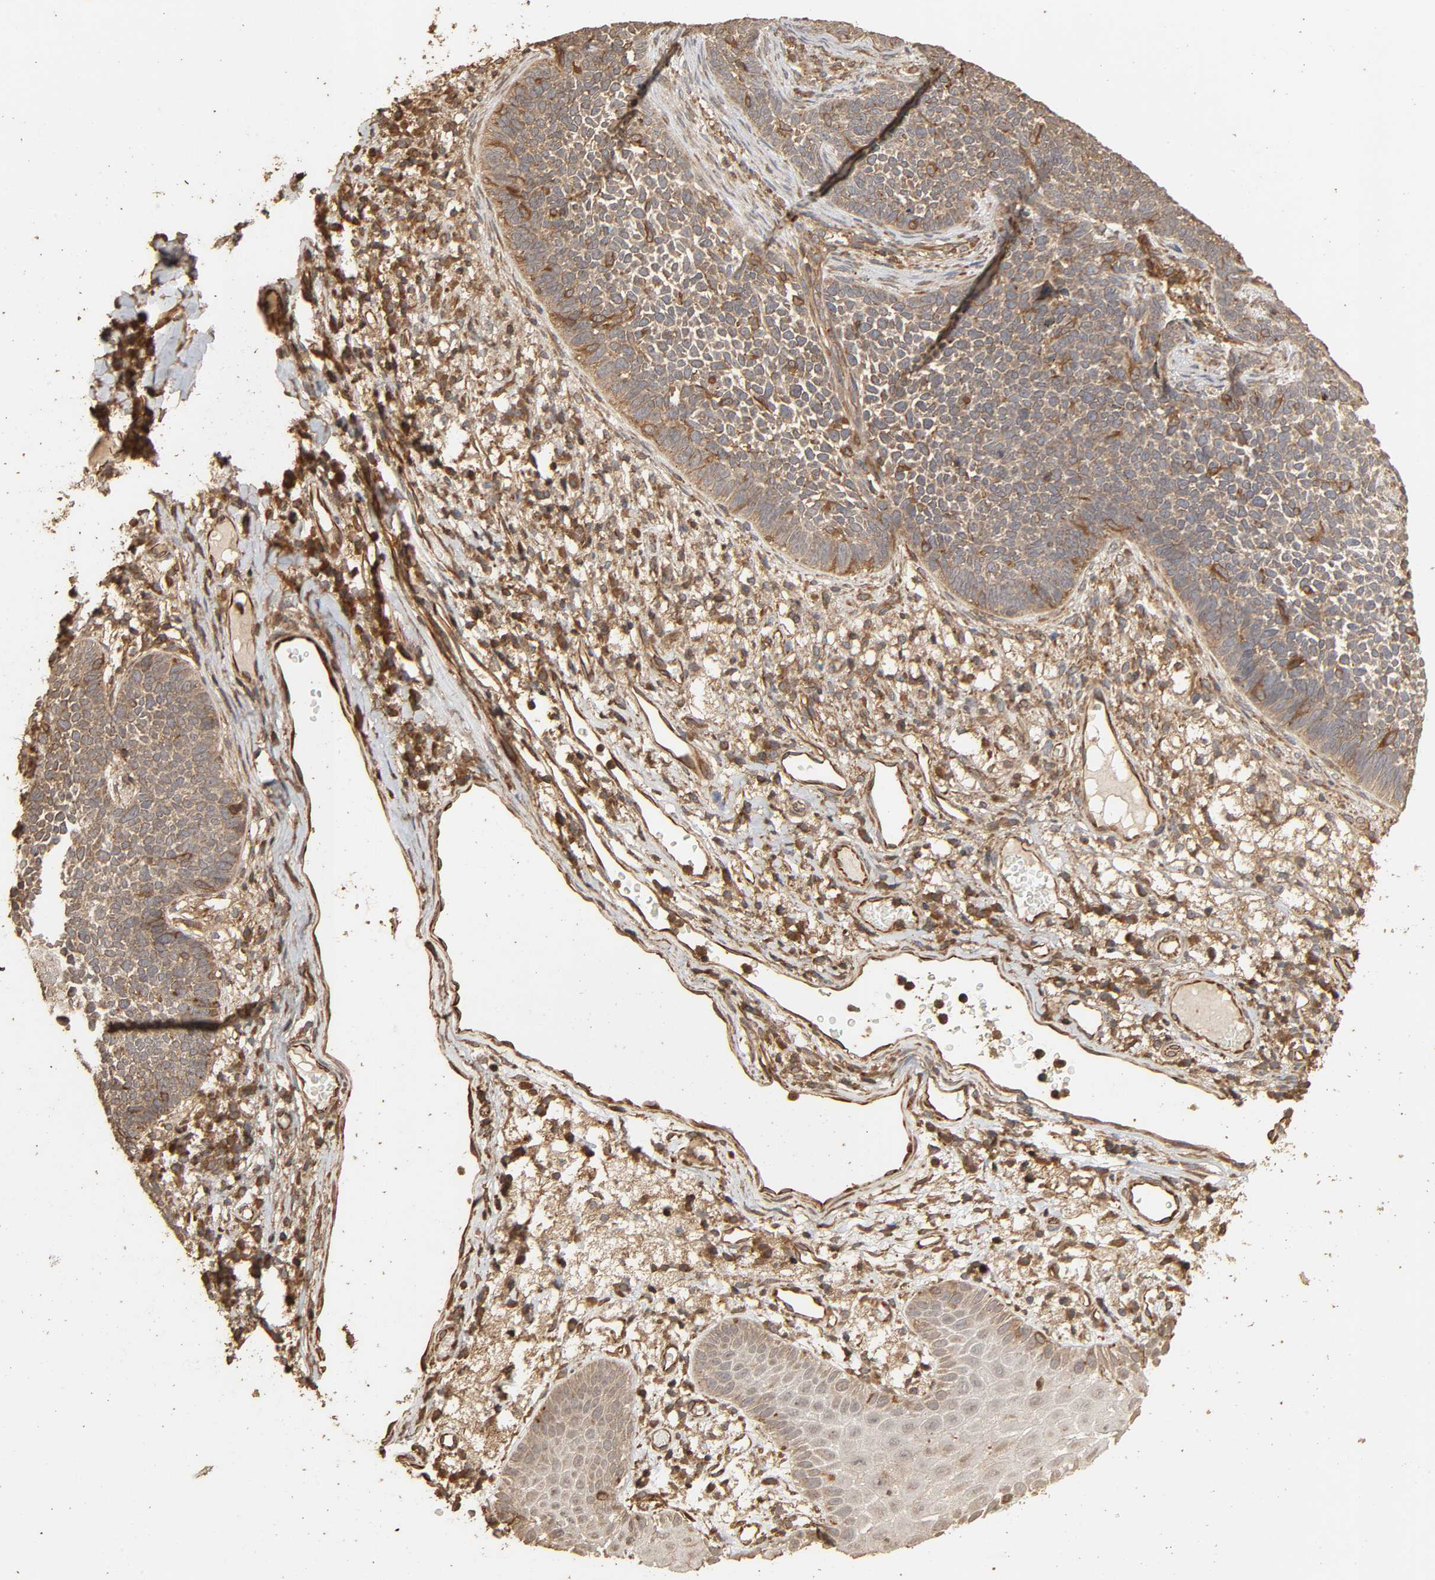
{"staining": {"intensity": "moderate", "quantity": "25%-75%", "location": "cytoplasmic/membranous"}, "tissue": "skin cancer", "cell_type": "Tumor cells", "image_type": "cancer", "snomed": [{"axis": "morphology", "description": "Basal cell carcinoma"}, {"axis": "topography", "description": "Skin"}], "caption": "The micrograph demonstrates staining of skin cancer (basal cell carcinoma), revealing moderate cytoplasmic/membranous protein expression (brown color) within tumor cells.", "gene": "RPS6KA6", "patient": {"sex": "female", "age": 84}}